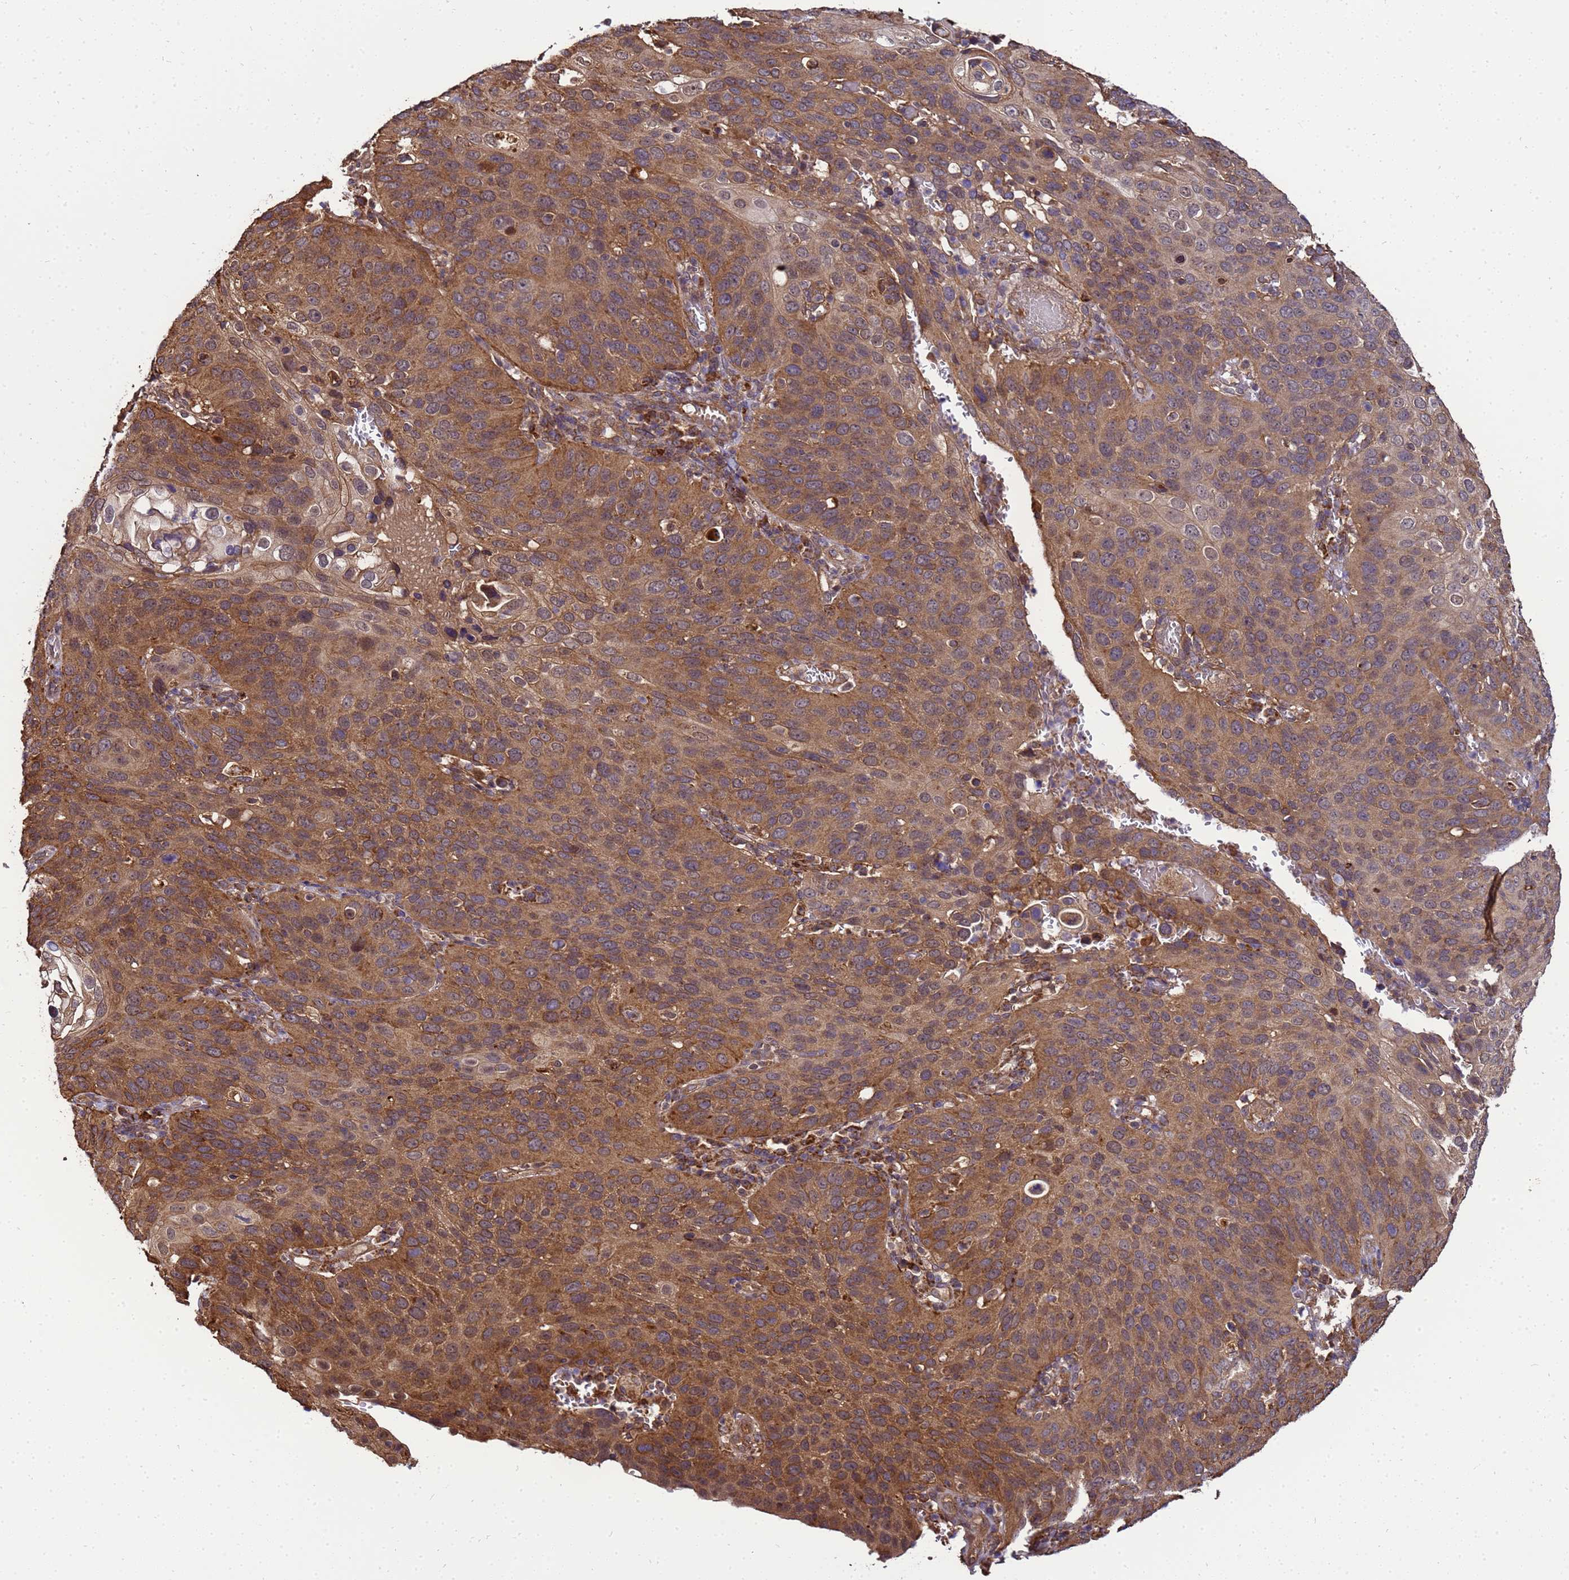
{"staining": {"intensity": "moderate", "quantity": ">75%", "location": "cytoplasmic/membranous"}, "tissue": "cervical cancer", "cell_type": "Tumor cells", "image_type": "cancer", "snomed": [{"axis": "morphology", "description": "Squamous cell carcinoma, NOS"}, {"axis": "topography", "description": "Cervix"}], "caption": "Human cervical cancer (squamous cell carcinoma) stained with a brown dye displays moderate cytoplasmic/membranous positive positivity in about >75% of tumor cells.", "gene": "TRABD", "patient": {"sex": "female", "age": 36}}